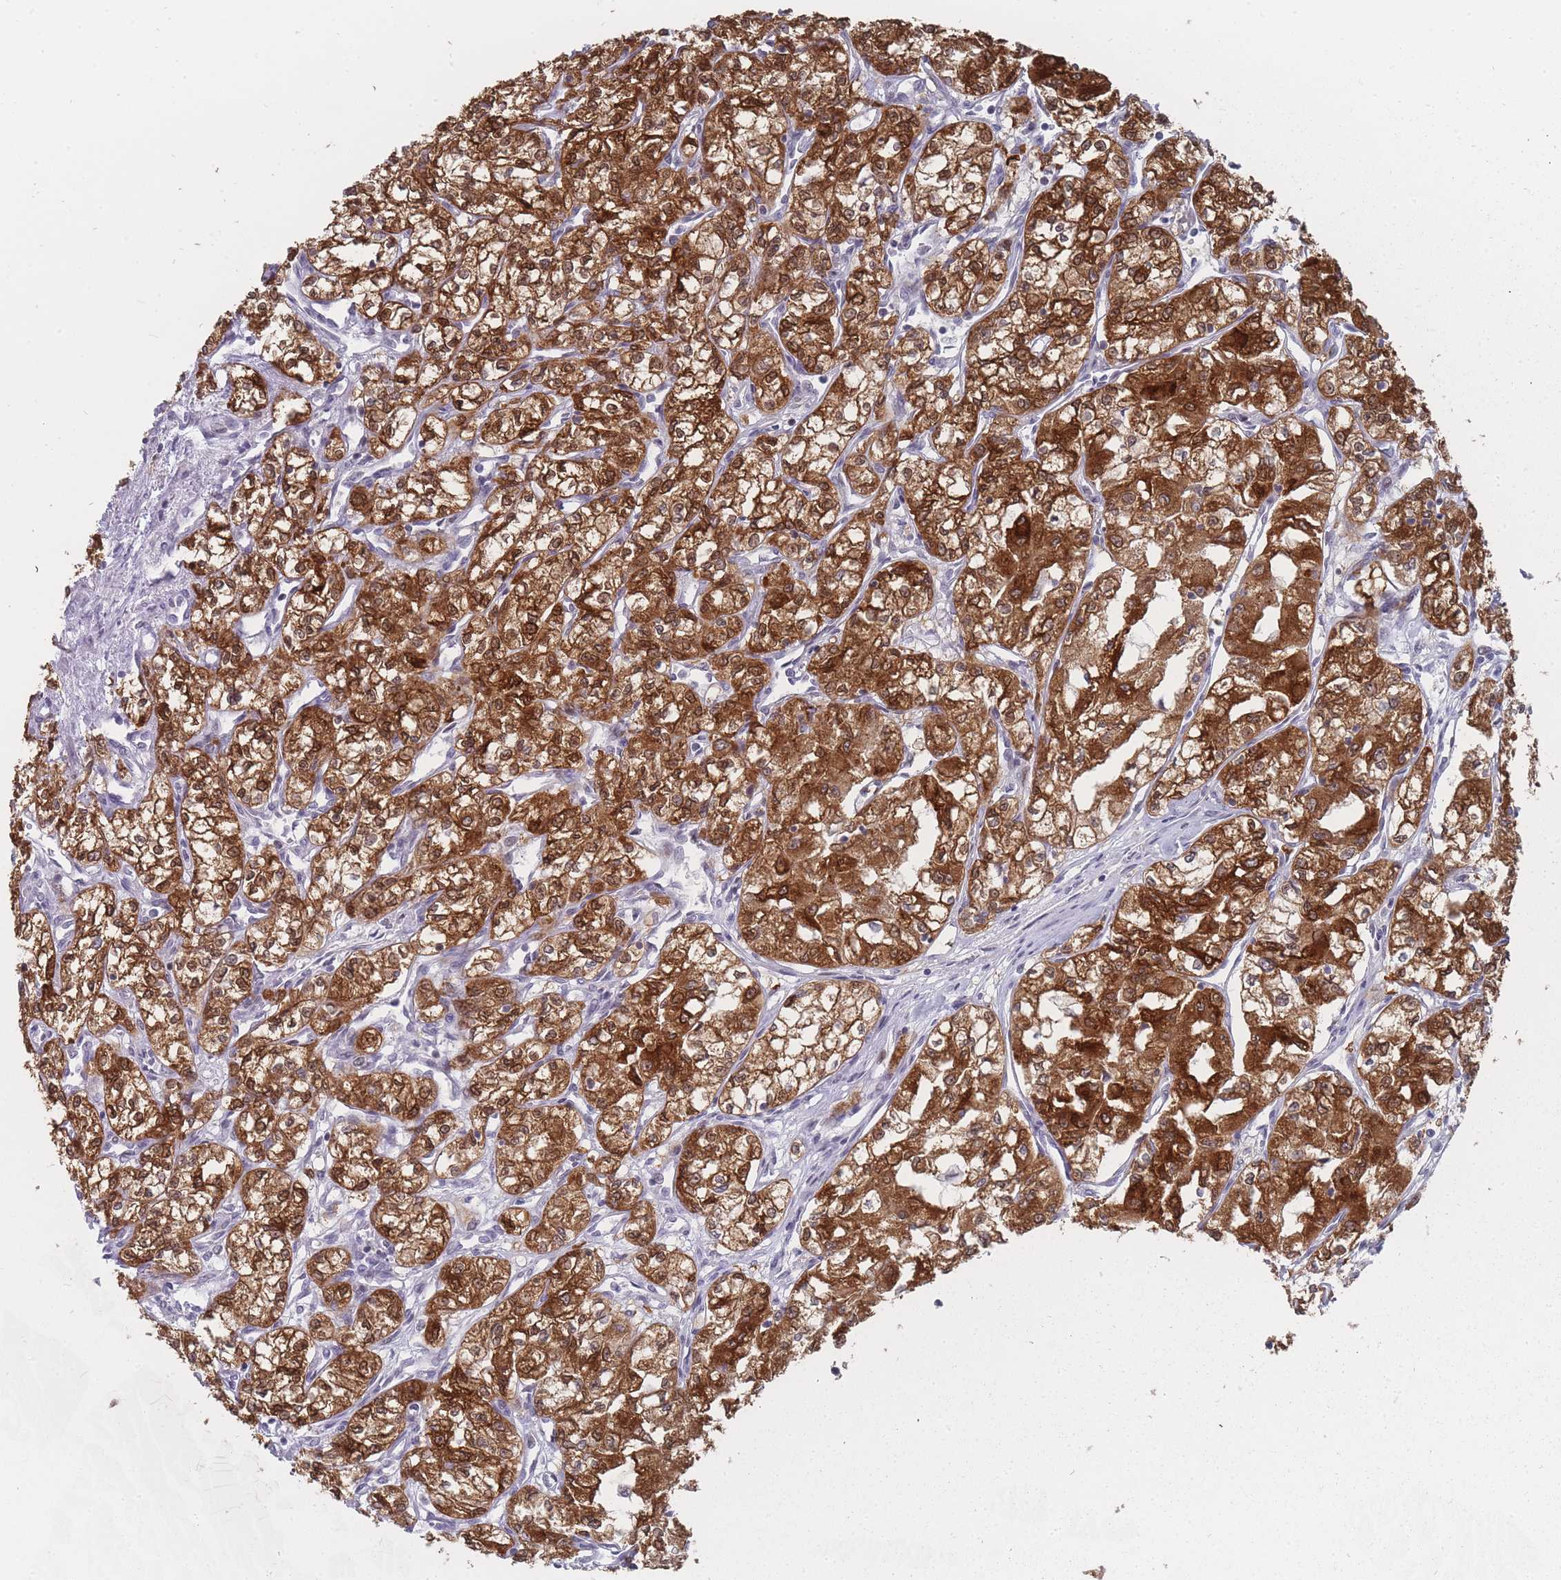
{"staining": {"intensity": "strong", "quantity": ">75%", "location": "cytoplasmic/membranous,nuclear"}, "tissue": "renal cancer", "cell_type": "Tumor cells", "image_type": "cancer", "snomed": [{"axis": "morphology", "description": "Adenocarcinoma, NOS"}, {"axis": "topography", "description": "Kidney"}], "caption": "IHC (DAB (3,3'-diaminobenzidine)) staining of human renal adenocarcinoma exhibits strong cytoplasmic/membranous and nuclear protein expression in about >75% of tumor cells.", "gene": "GINS1", "patient": {"sex": "male", "age": 59}}